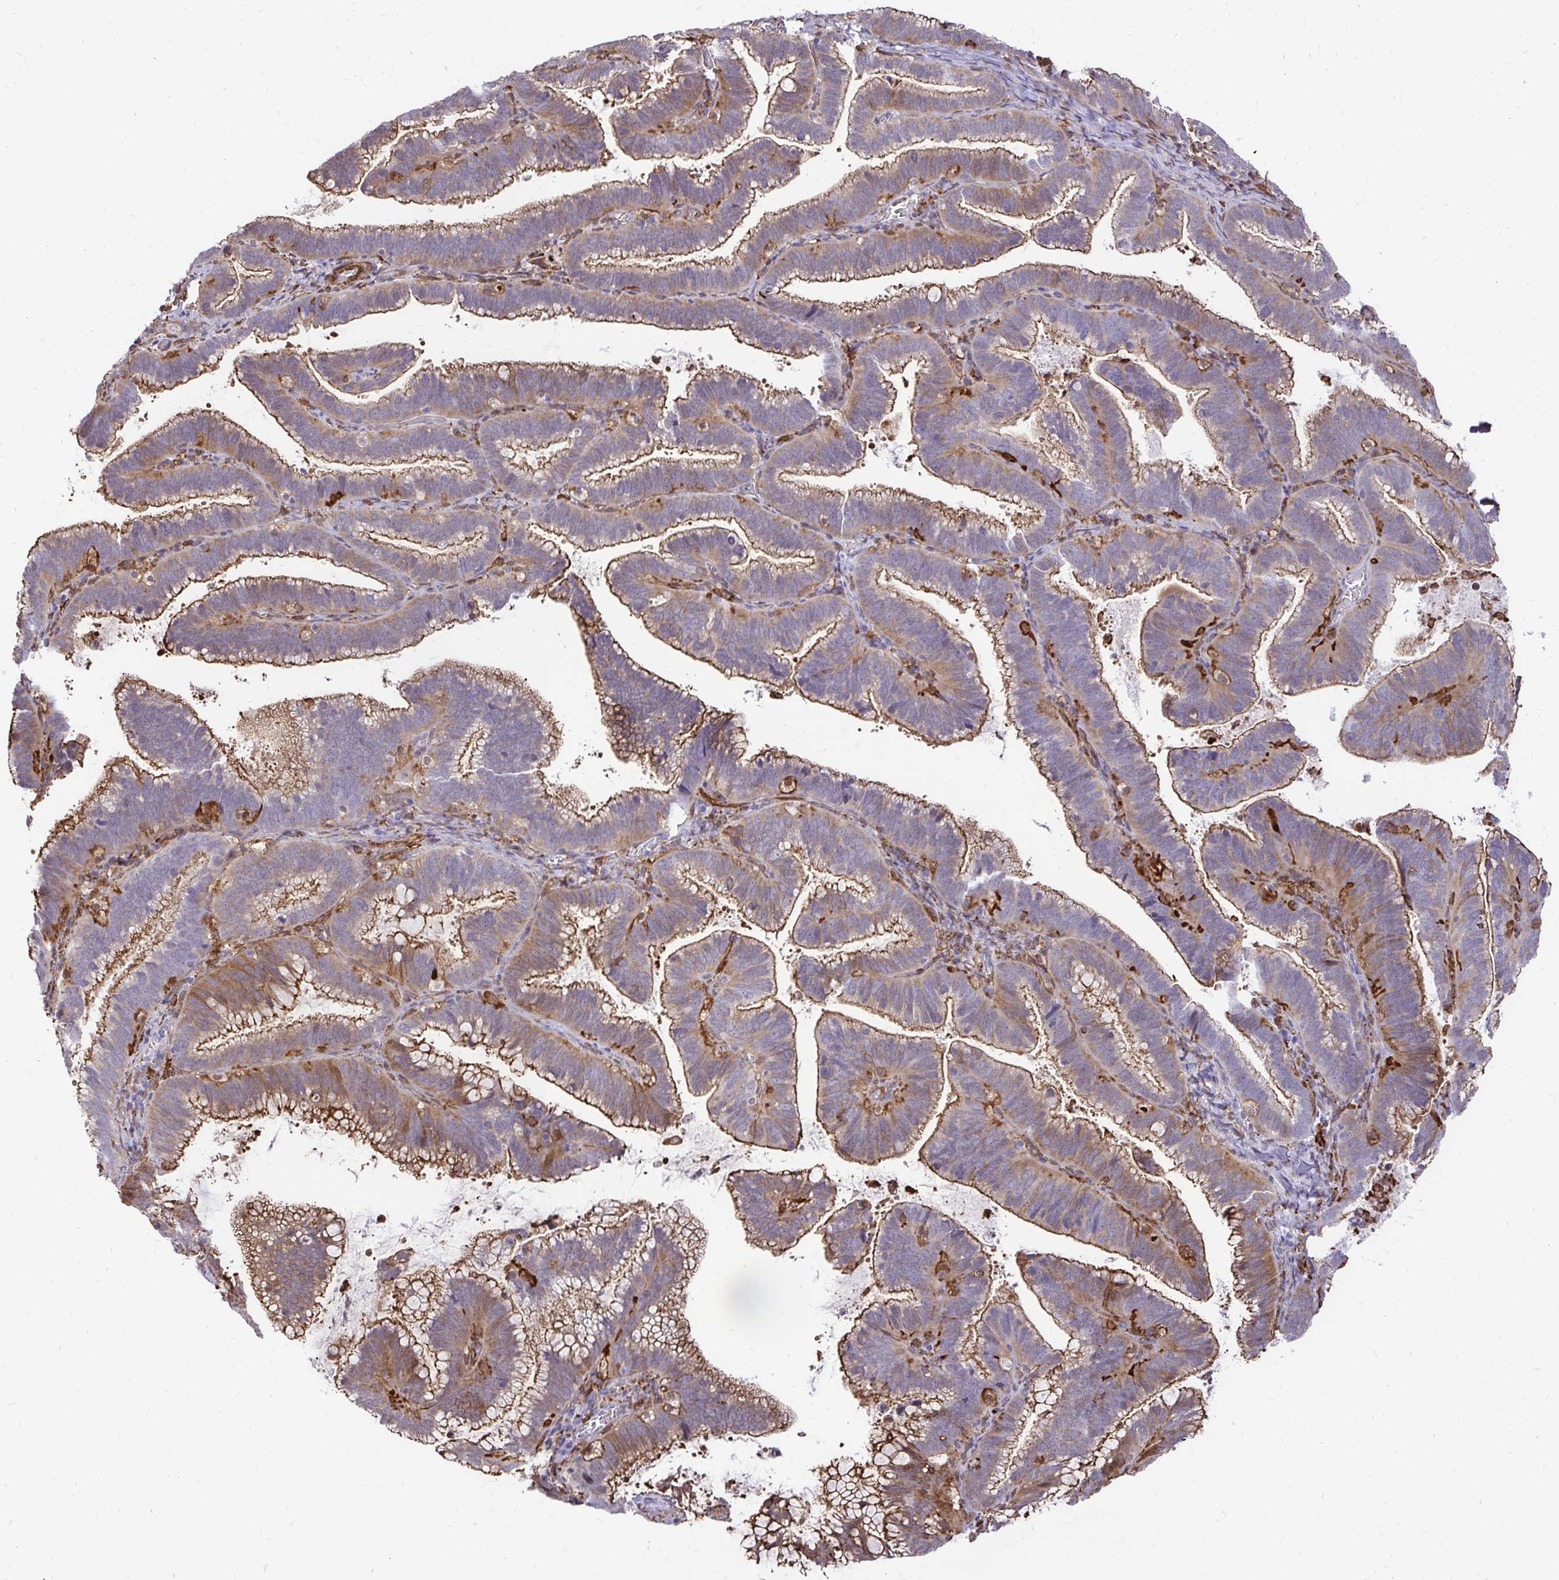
{"staining": {"intensity": "moderate", "quantity": ">75%", "location": "cytoplasmic/membranous"}, "tissue": "cervical cancer", "cell_type": "Tumor cells", "image_type": "cancer", "snomed": [{"axis": "morphology", "description": "Adenocarcinoma, NOS"}, {"axis": "topography", "description": "Cervix"}], "caption": "A high-resolution image shows IHC staining of adenocarcinoma (cervical), which shows moderate cytoplasmic/membranous positivity in about >75% of tumor cells.", "gene": "GSN", "patient": {"sex": "female", "age": 61}}